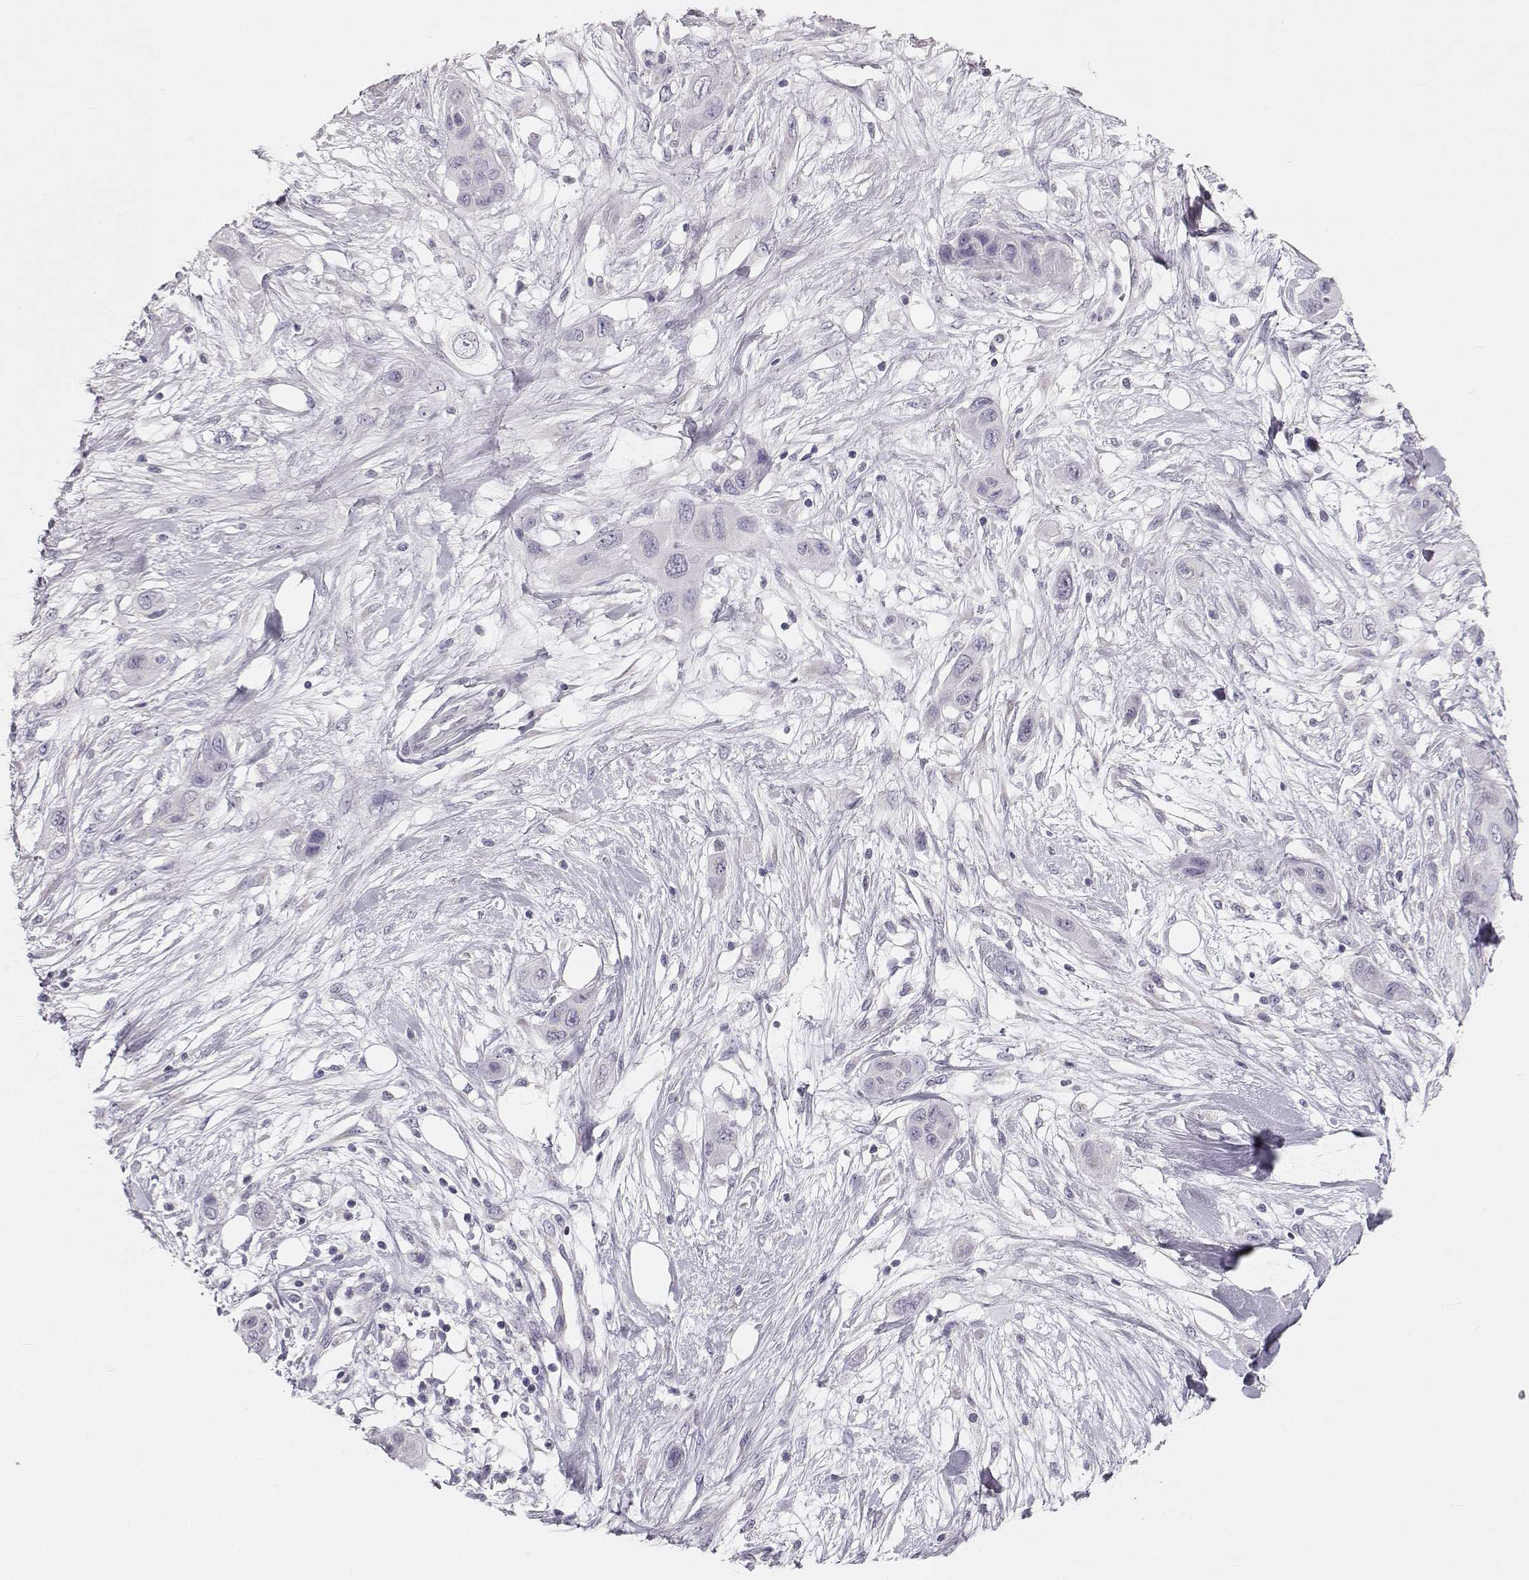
{"staining": {"intensity": "negative", "quantity": "none", "location": "none"}, "tissue": "skin cancer", "cell_type": "Tumor cells", "image_type": "cancer", "snomed": [{"axis": "morphology", "description": "Squamous cell carcinoma, NOS"}, {"axis": "topography", "description": "Skin"}], "caption": "High power microscopy image of an immunohistochemistry histopathology image of squamous cell carcinoma (skin), revealing no significant positivity in tumor cells.", "gene": "OIP5", "patient": {"sex": "male", "age": 79}}